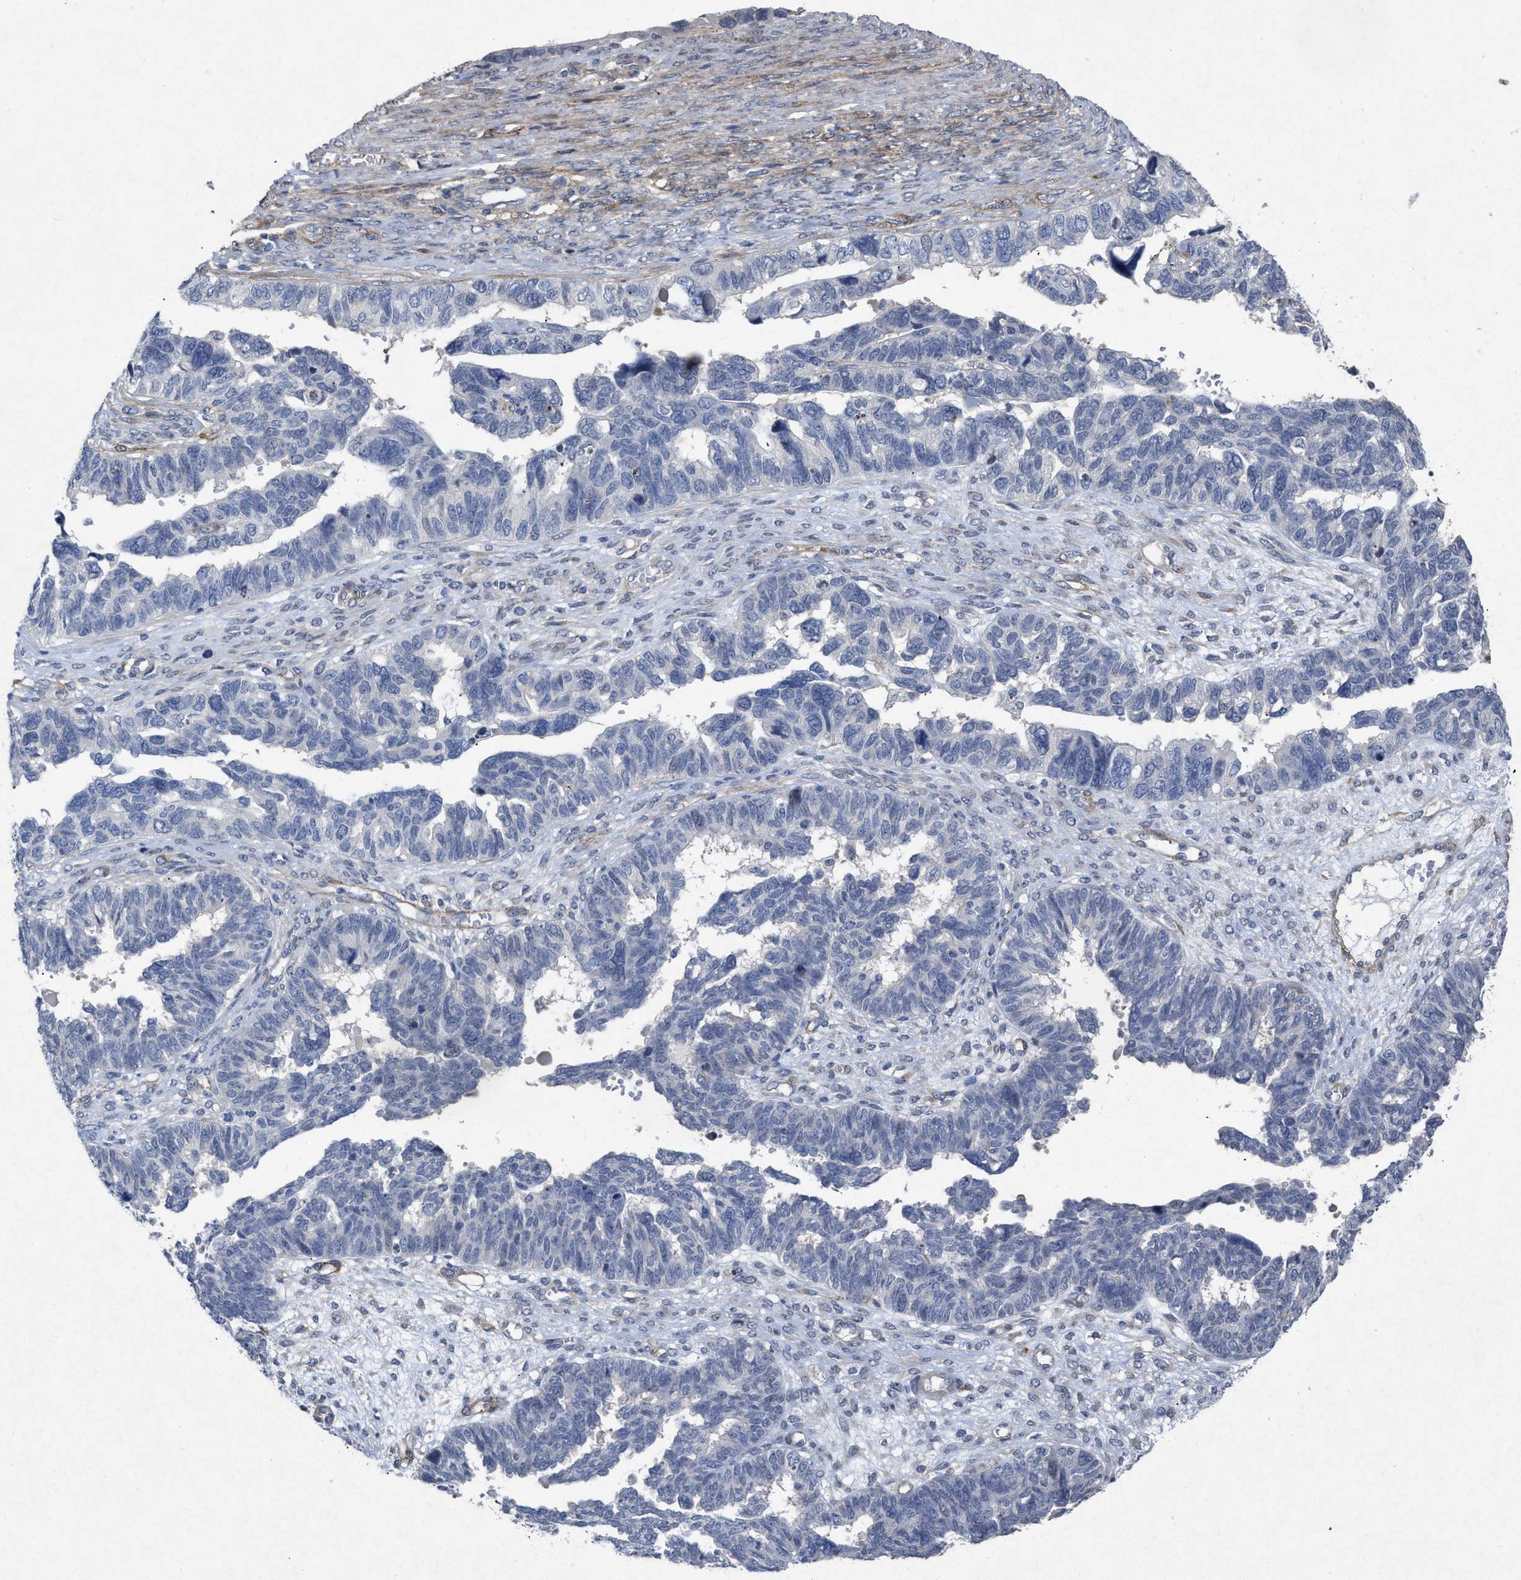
{"staining": {"intensity": "negative", "quantity": "none", "location": "none"}, "tissue": "ovarian cancer", "cell_type": "Tumor cells", "image_type": "cancer", "snomed": [{"axis": "morphology", "description": "Cystadenocarcinoma, serous, NOS"}, {"axis": "topography", "description": "Ovary"}], "caption": "This image is of ovarian cancer stained with immunohistochemistry to label a protein in brown with the nuclei are counter-stained blue. There is no staining in tumor cells. Nuclei are stained in blue.", "gene": "PDGFRA", "patient": {"sex": "female", "age": 79}}